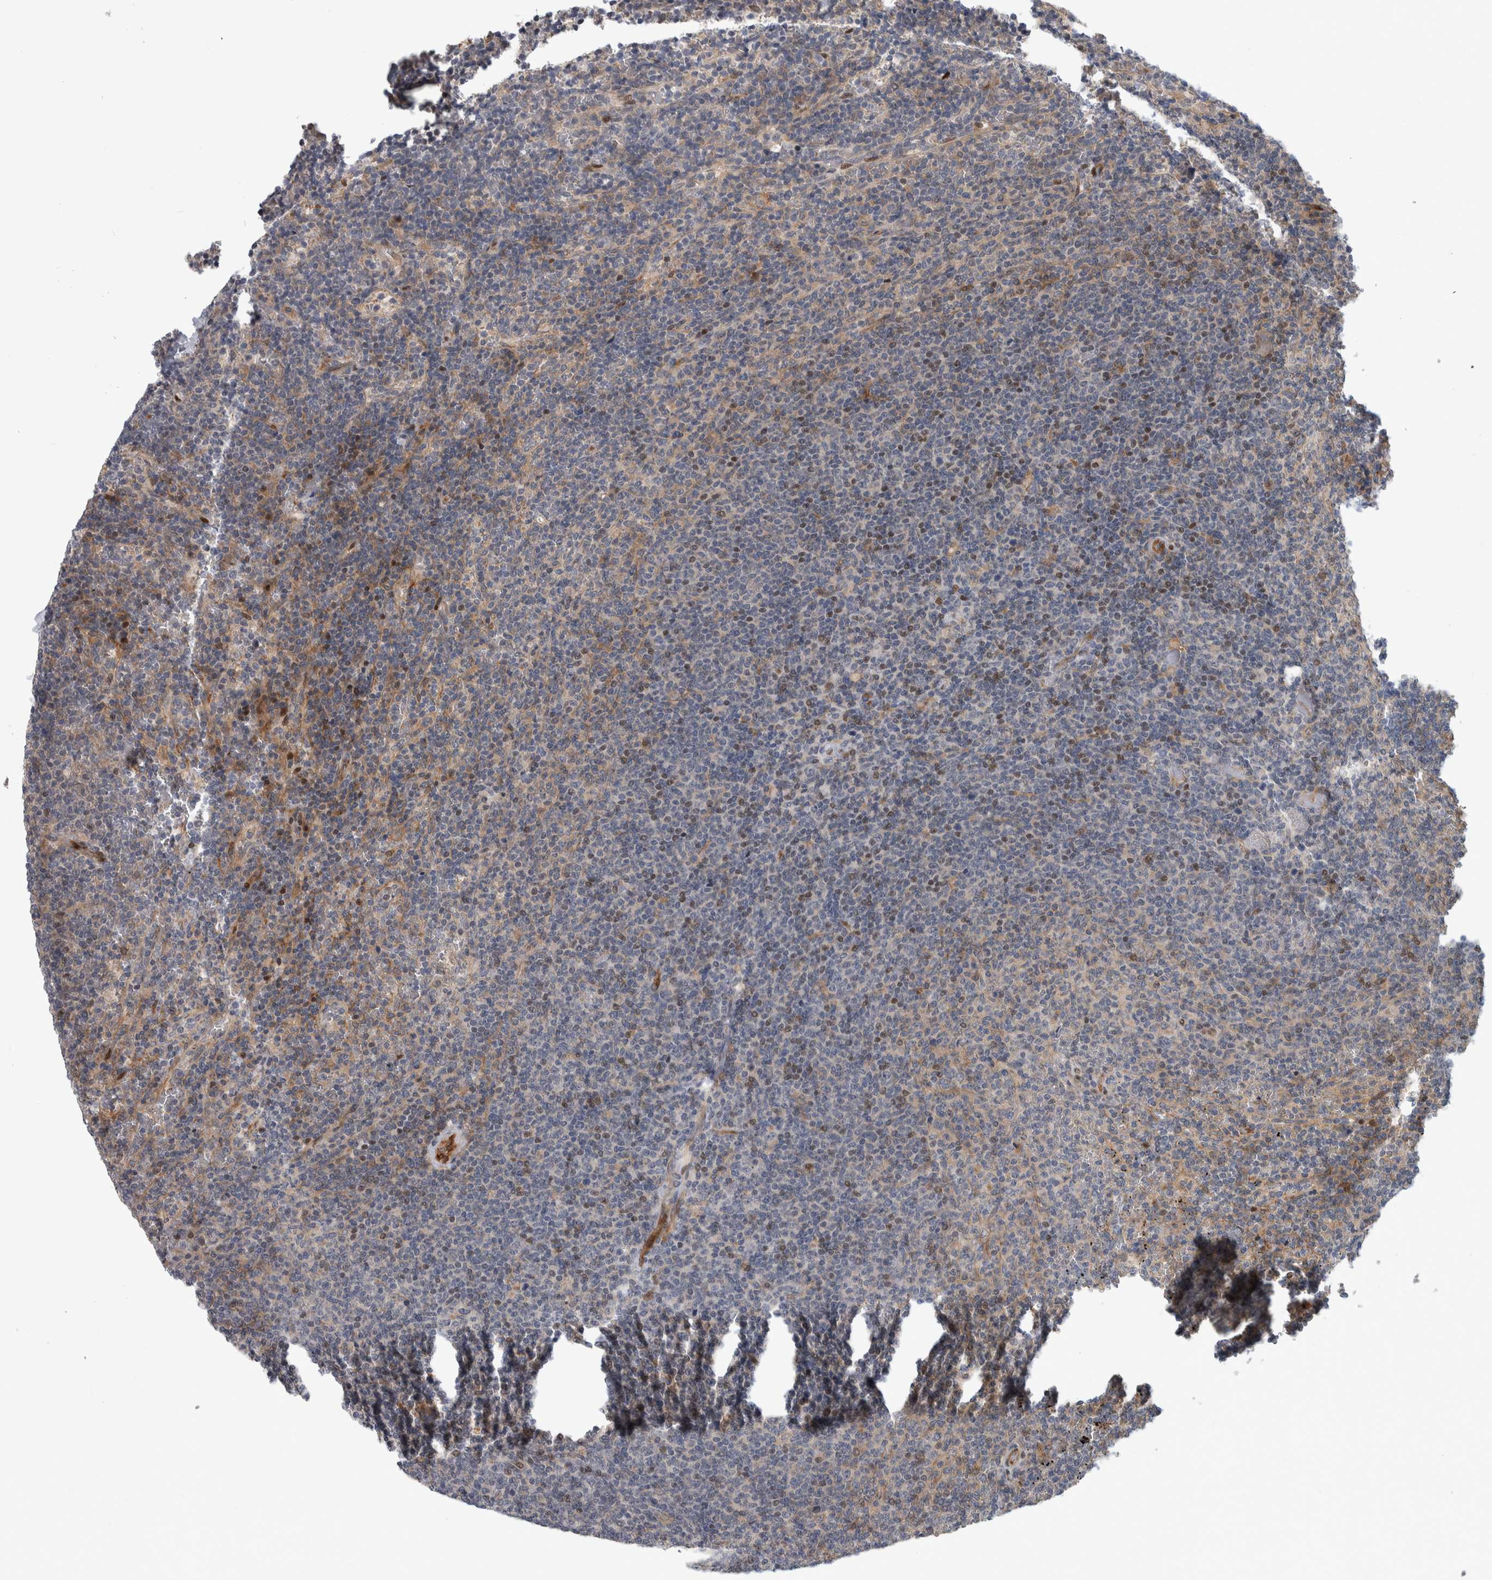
{"staining": {"intensity": "weak", "quantity": "25%-75%", "location": "nuclear"}, "tissue": "lymphoma", "cell_type": "Tumor cells", "image_type": "cancer", "snomed": [{"axis": "morphology", "description": "Malignant lymphoma, non-Hodgkin's type, Low grade"}, {"axis": "topography", "description": "Spleen"}], "caption": "Protein expression analysis of human malignant lymphoma, non-Hodgkin's type (low-grade) reveals weak nuclear positivity in approximately 25%-75% of tumor cells.", "gene": "MSL1", "patient": {"sex": "female", "age": 50}}